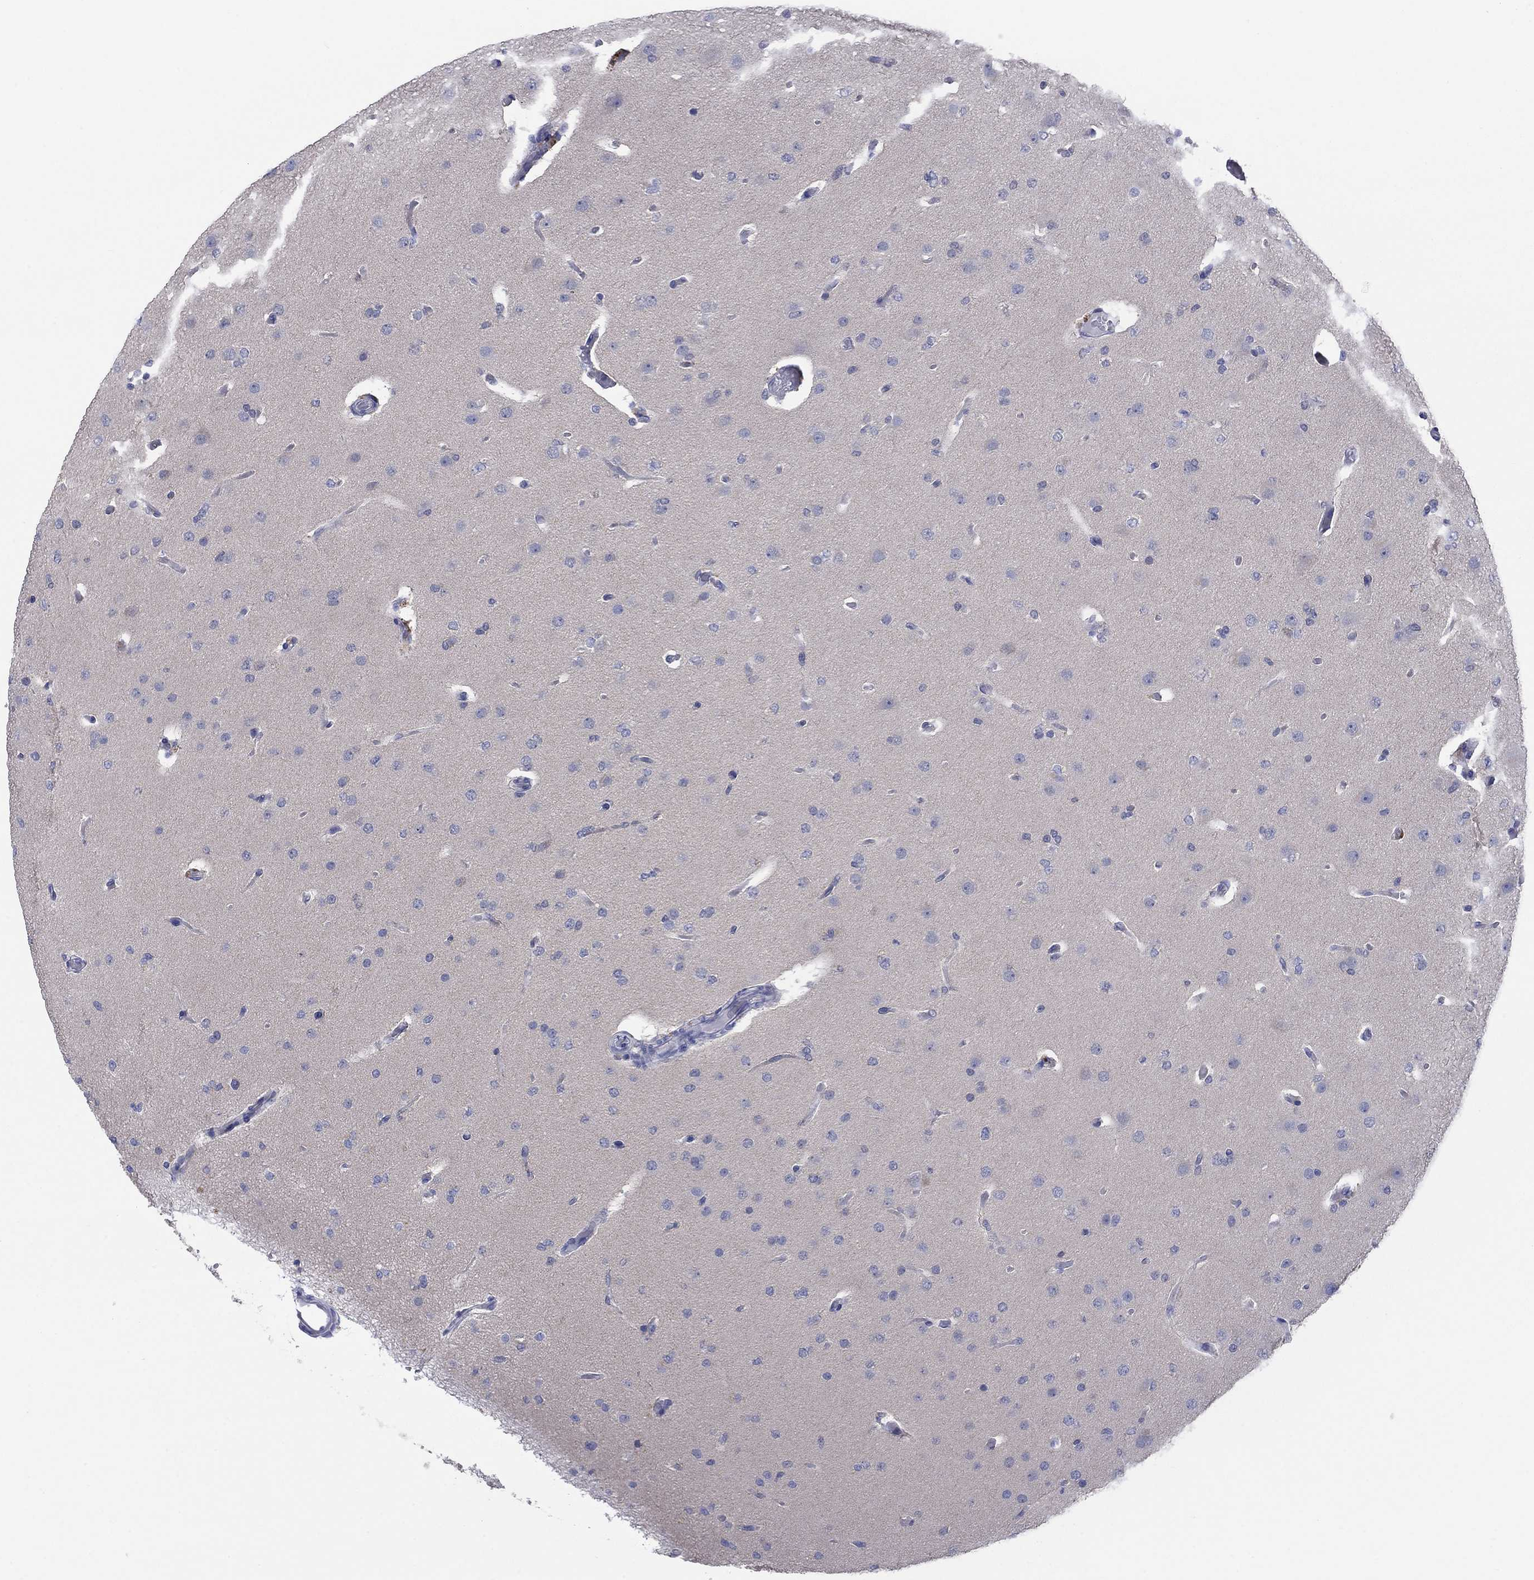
{"staining": {"intensity": "negative", "quantity": "none", "location": "none"}, "tissue": "glioma", "cell_type": "Tumor cells", "image_type": "cancer", "snomed": [{"axis": "morphology", "description": "Glioma, malignant, Low grade"}, {"axis": "topography", "description": "Brain"}], "caption": "This is an IHC photomicrograph of malignant low-grade glioma. There is no positivity in tumor cells.", "gene": "FER1L6", "patient": {"sex": "male", "age": 41}}